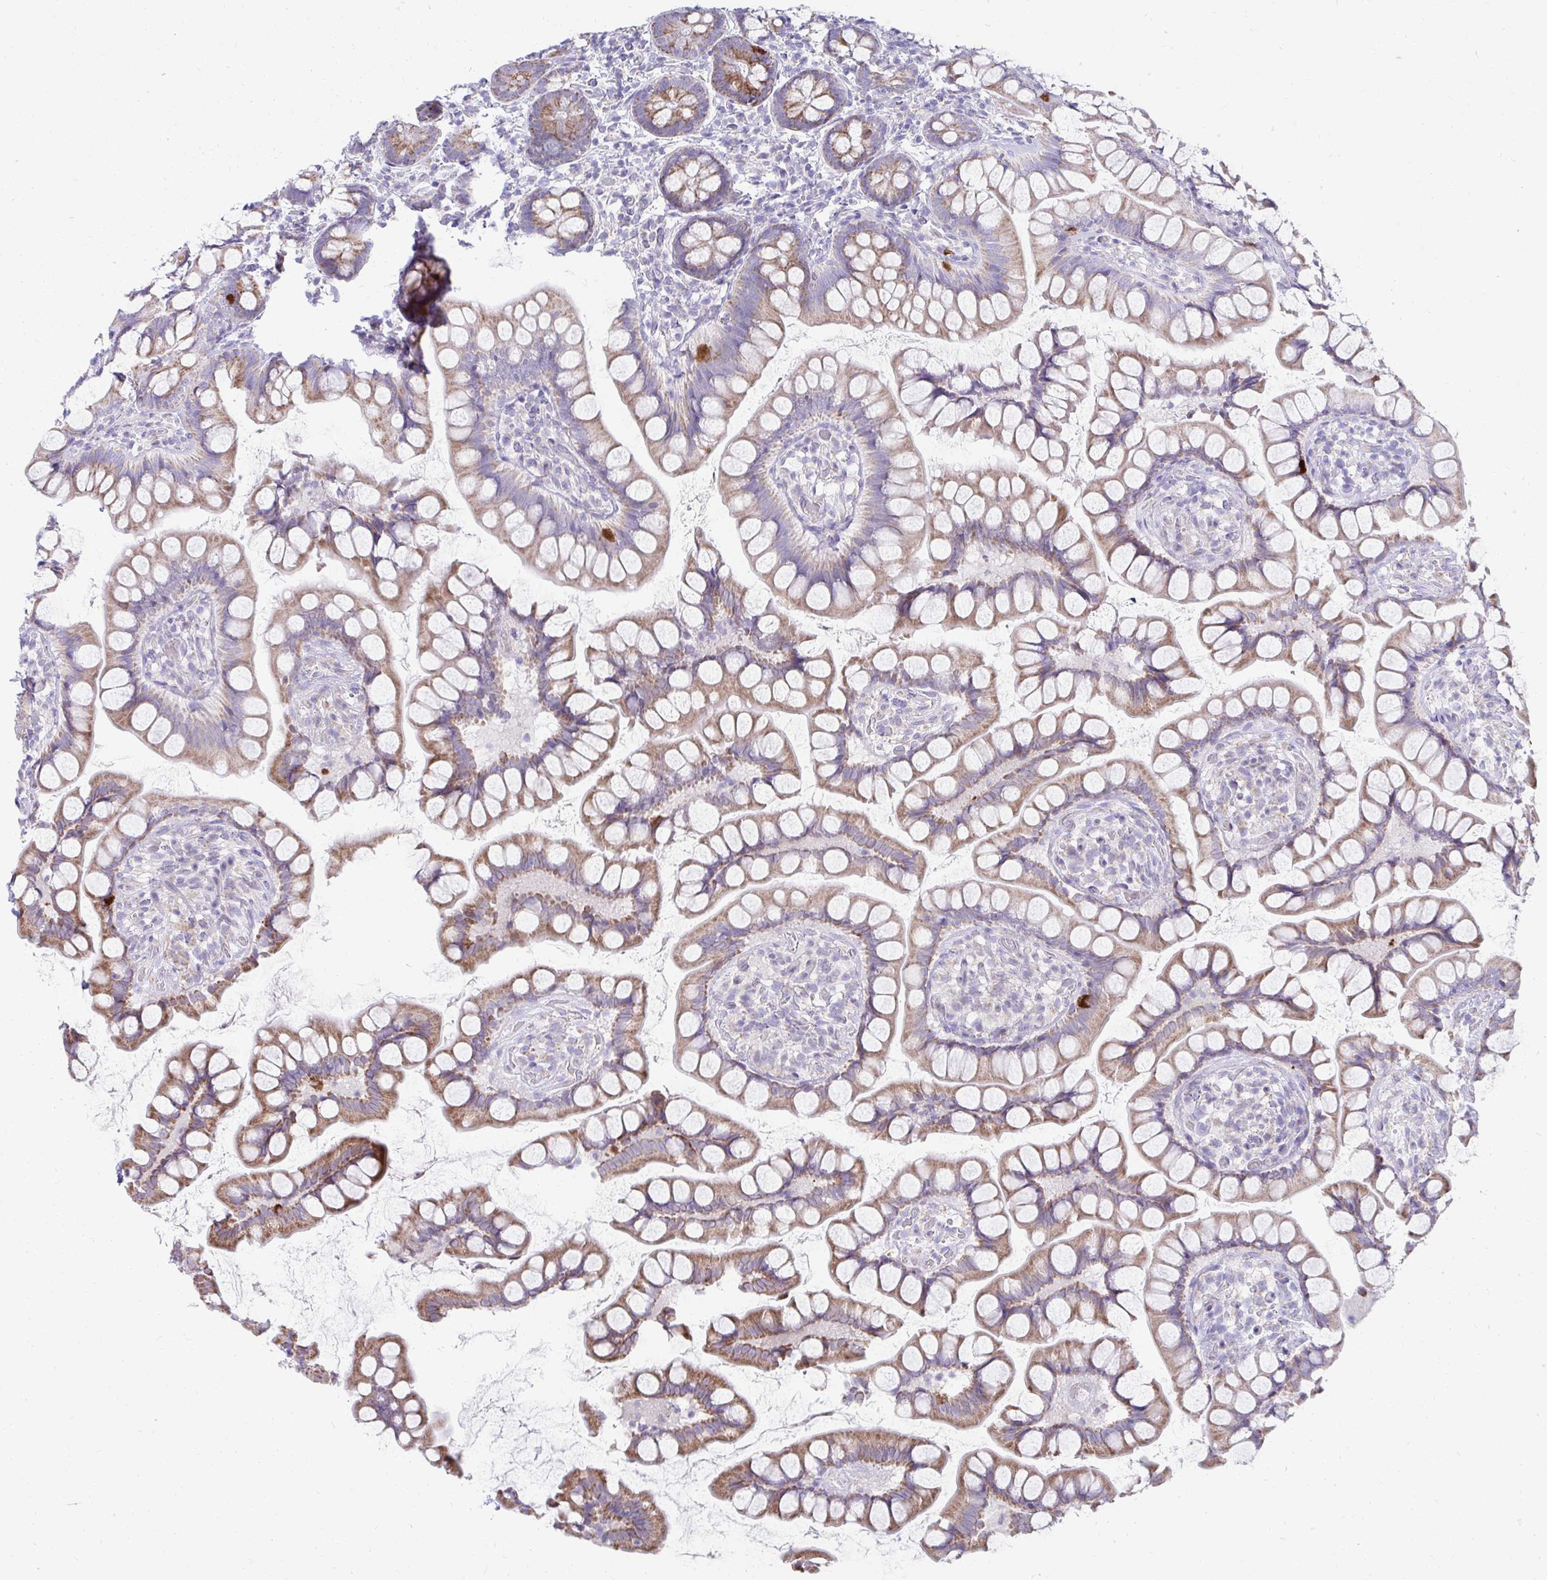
{"staining": {"intensity": "moderate", "quantity": ">75%", "location": "cytoplasmic/membranous"}, "tissue": "small intestine", "cell_type": "Glandular cells", "image_type": "normal", "snomed": [{"axis": "morphology", "description": "Normal tissue, NOS"}, {"axis": "topography", "description": "Small intestine"}], "caption": "Immunohistochemical staining of benign human small intestine reveals >75% levels of moderate cytoplasmic/membranous protein positivity in approximately >75% of glandular cells.", "gene": "PRRG3", "patient": {"sex": "male", "age": 70}}